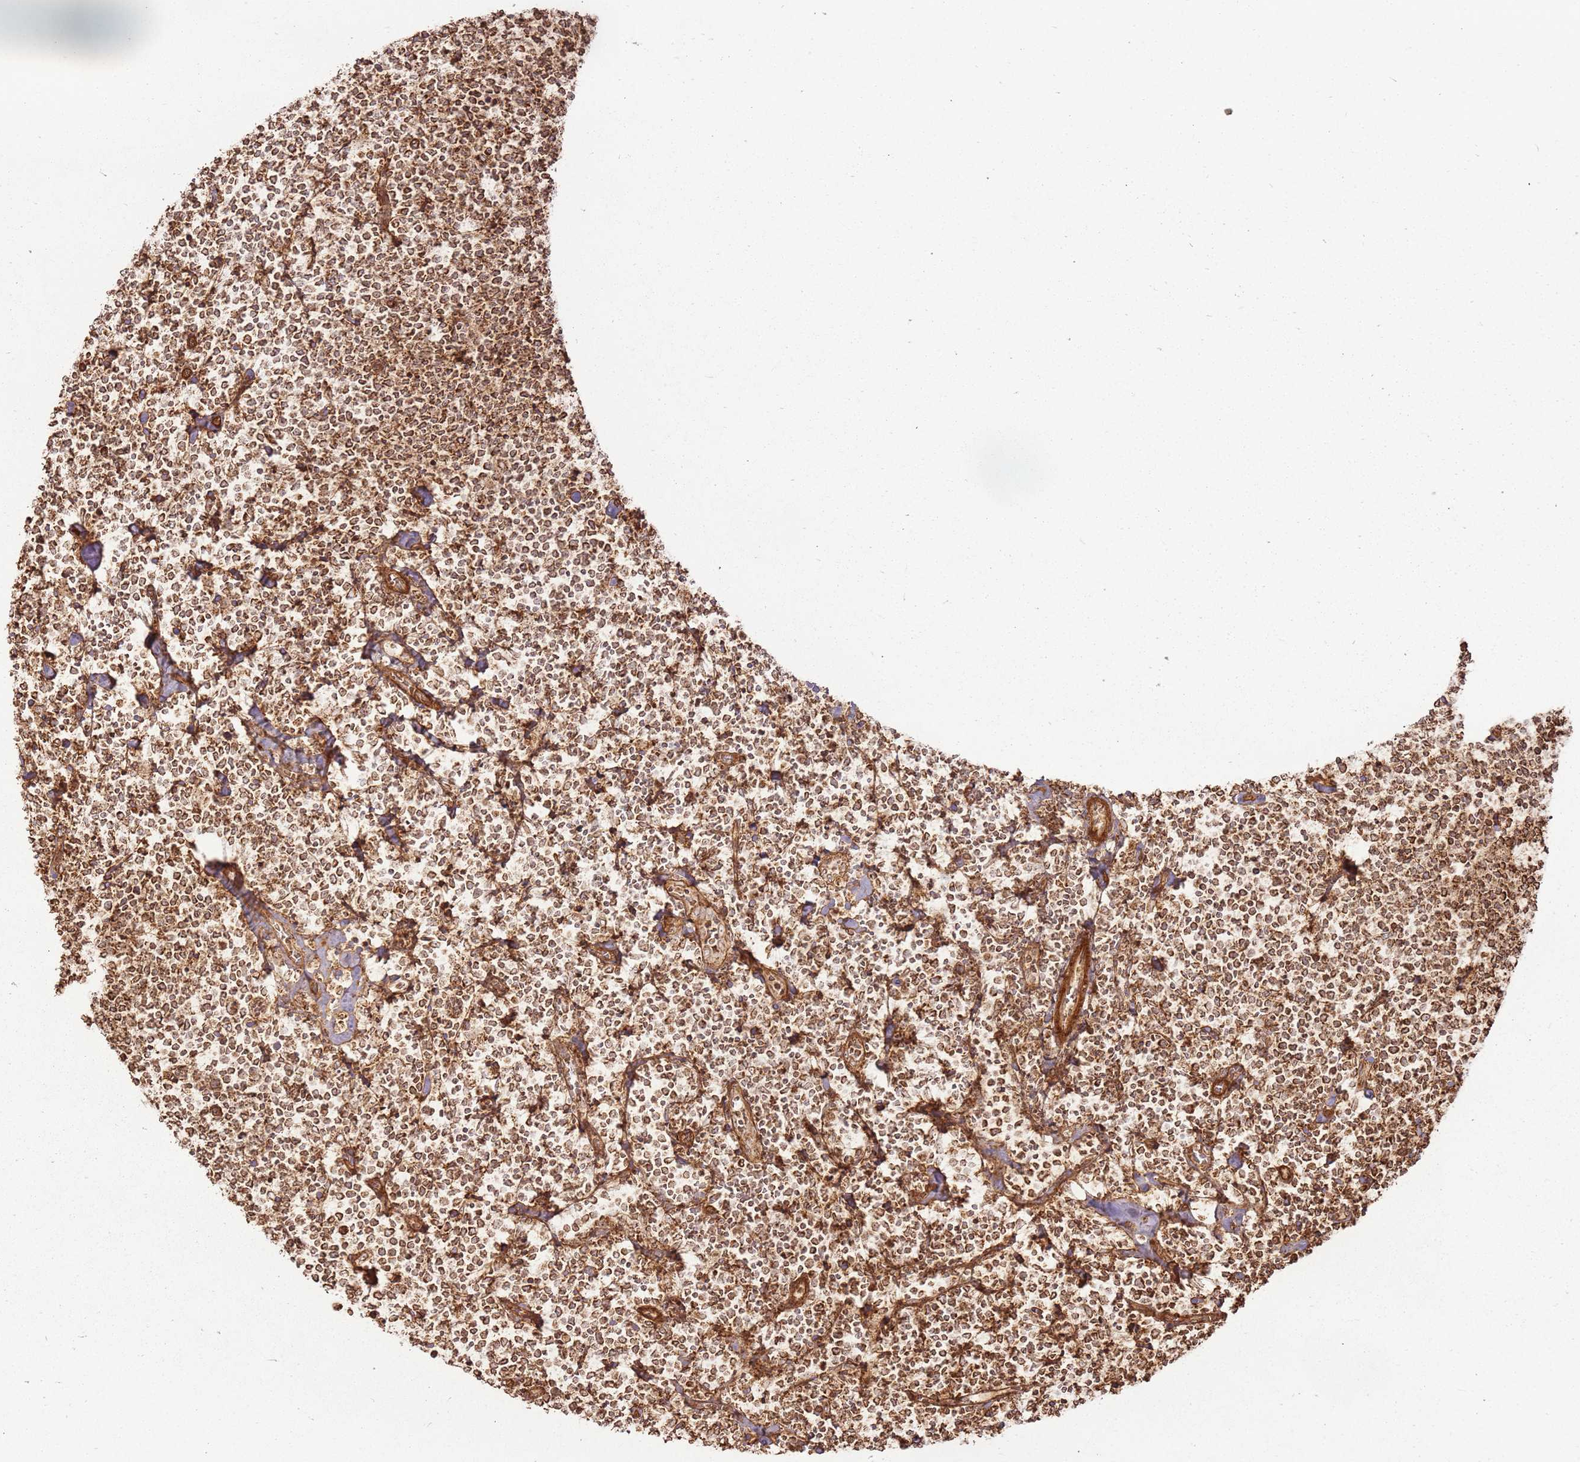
{"staining": {"intensity": "moderate", "quantity": ">75%", "location": "cytoplasmic/membranous"}, "tissue": "lymphoma", "cell_type": "Tumor cells", "image_type": "cancer", "snomed": [{"axis": "morphology", "description": "Malignant lymphoma, non-Hodgkin's type, High grade"}, {"axis": "topography", "description": "Lymph node"}], "caption": "Immunohistochemistry of human lymphoma displays medium levels of moderate cytoplasmic/membranous expression in about >75% of tumor cells.", "gene": "MRPS6", "patient": {"sex": "male", "age": 61}}